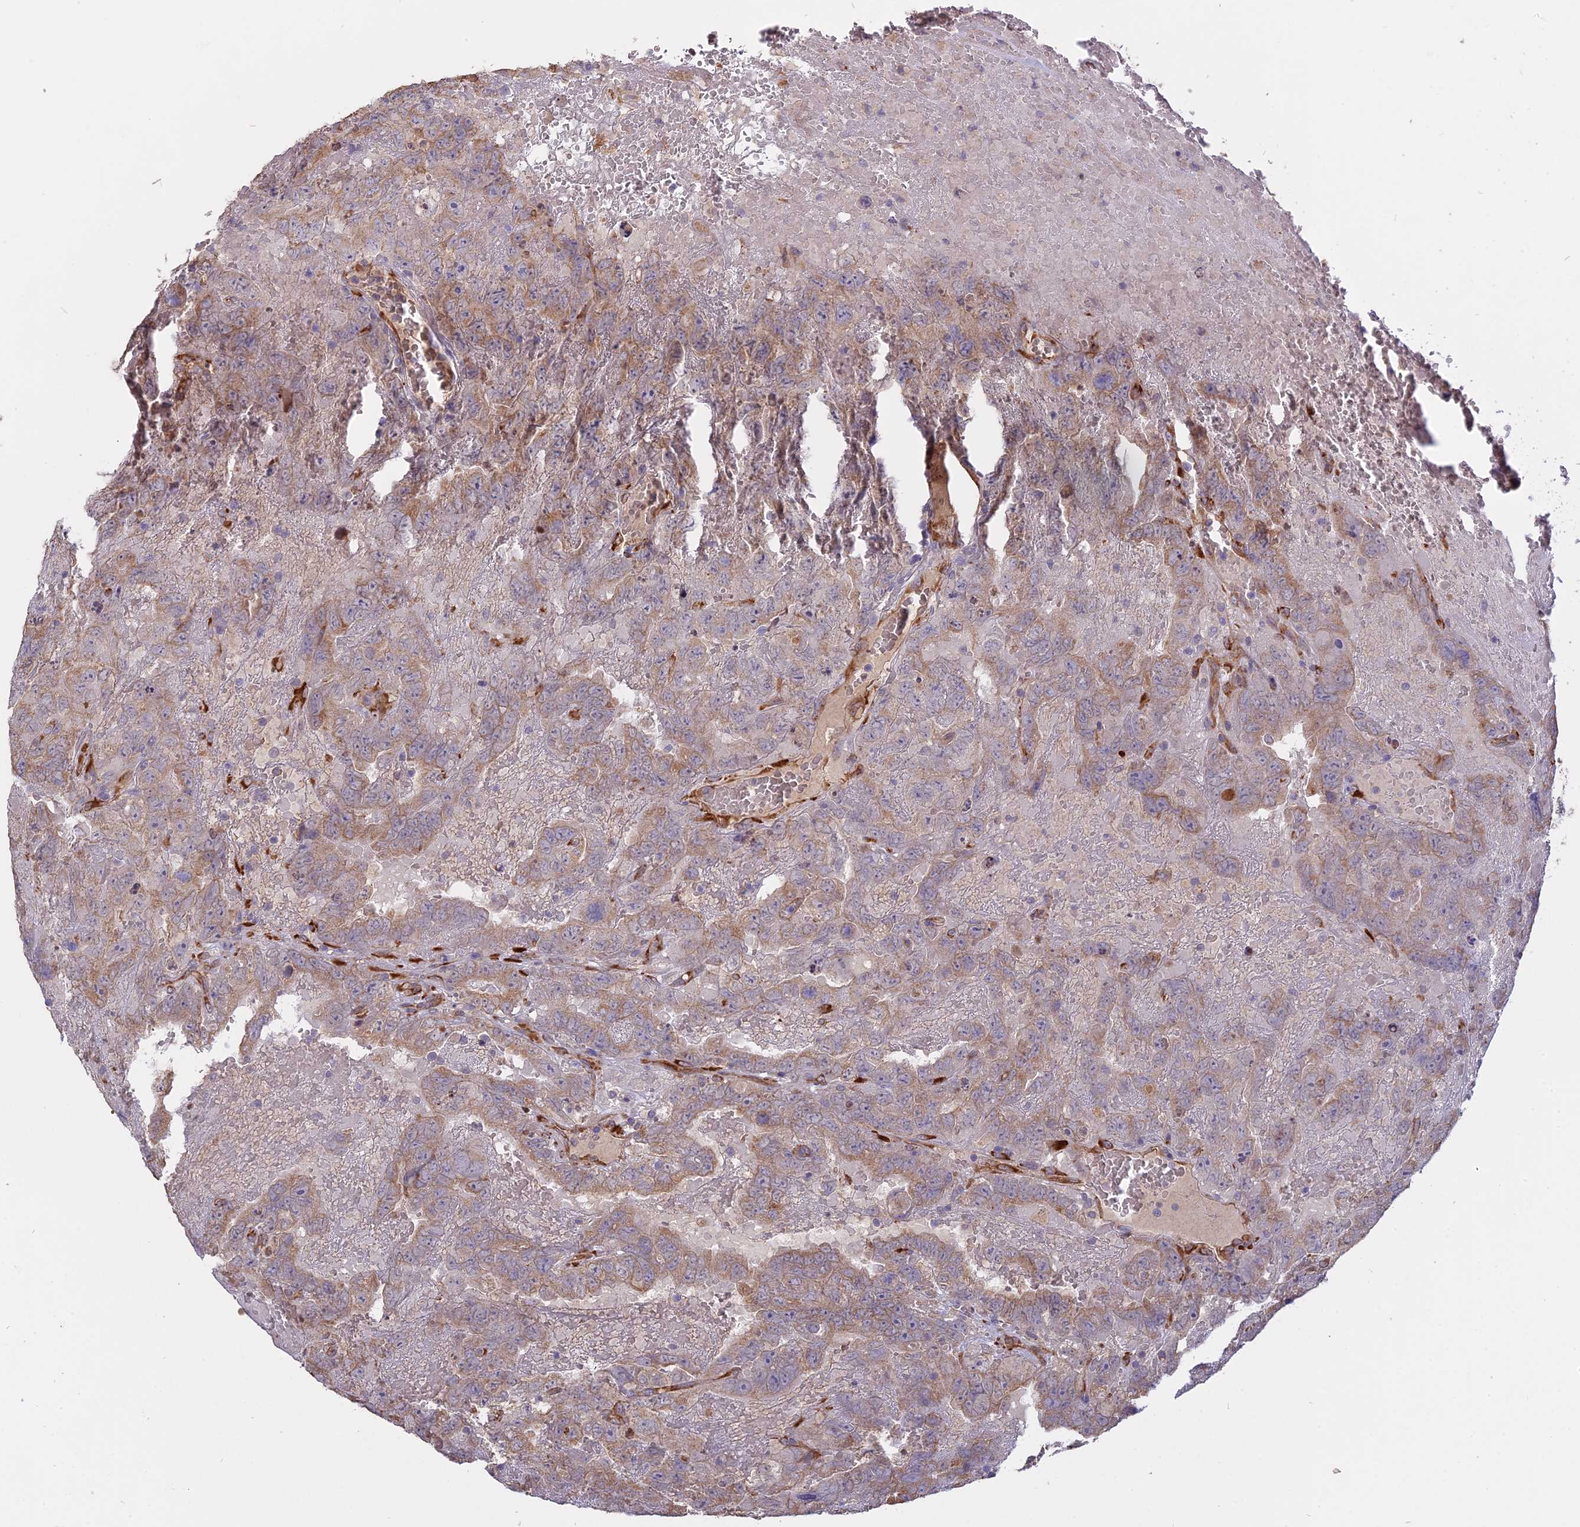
{"staining": {"intensity": "weak", "quantity": ">75%", "location": "cytoplasmic/membranous"}, "tissue": "testis cancer", "cell_type": "Tumor cells", "image_type": "cancer", "snomed": [{"axis": "morphology", "description": "Carcinoma, Embryonal, NOS"}, {"axis": "topography", "description": "Testis"}], "caption": "Testis embryonal carcinoma was stained to show a protein in brown. There is low levels of weak cytoplasmic/membranous staining in approximately >75% of tumor cells.", "gene": "PPIC", "patient": {"sex": "male", "age": 45}}